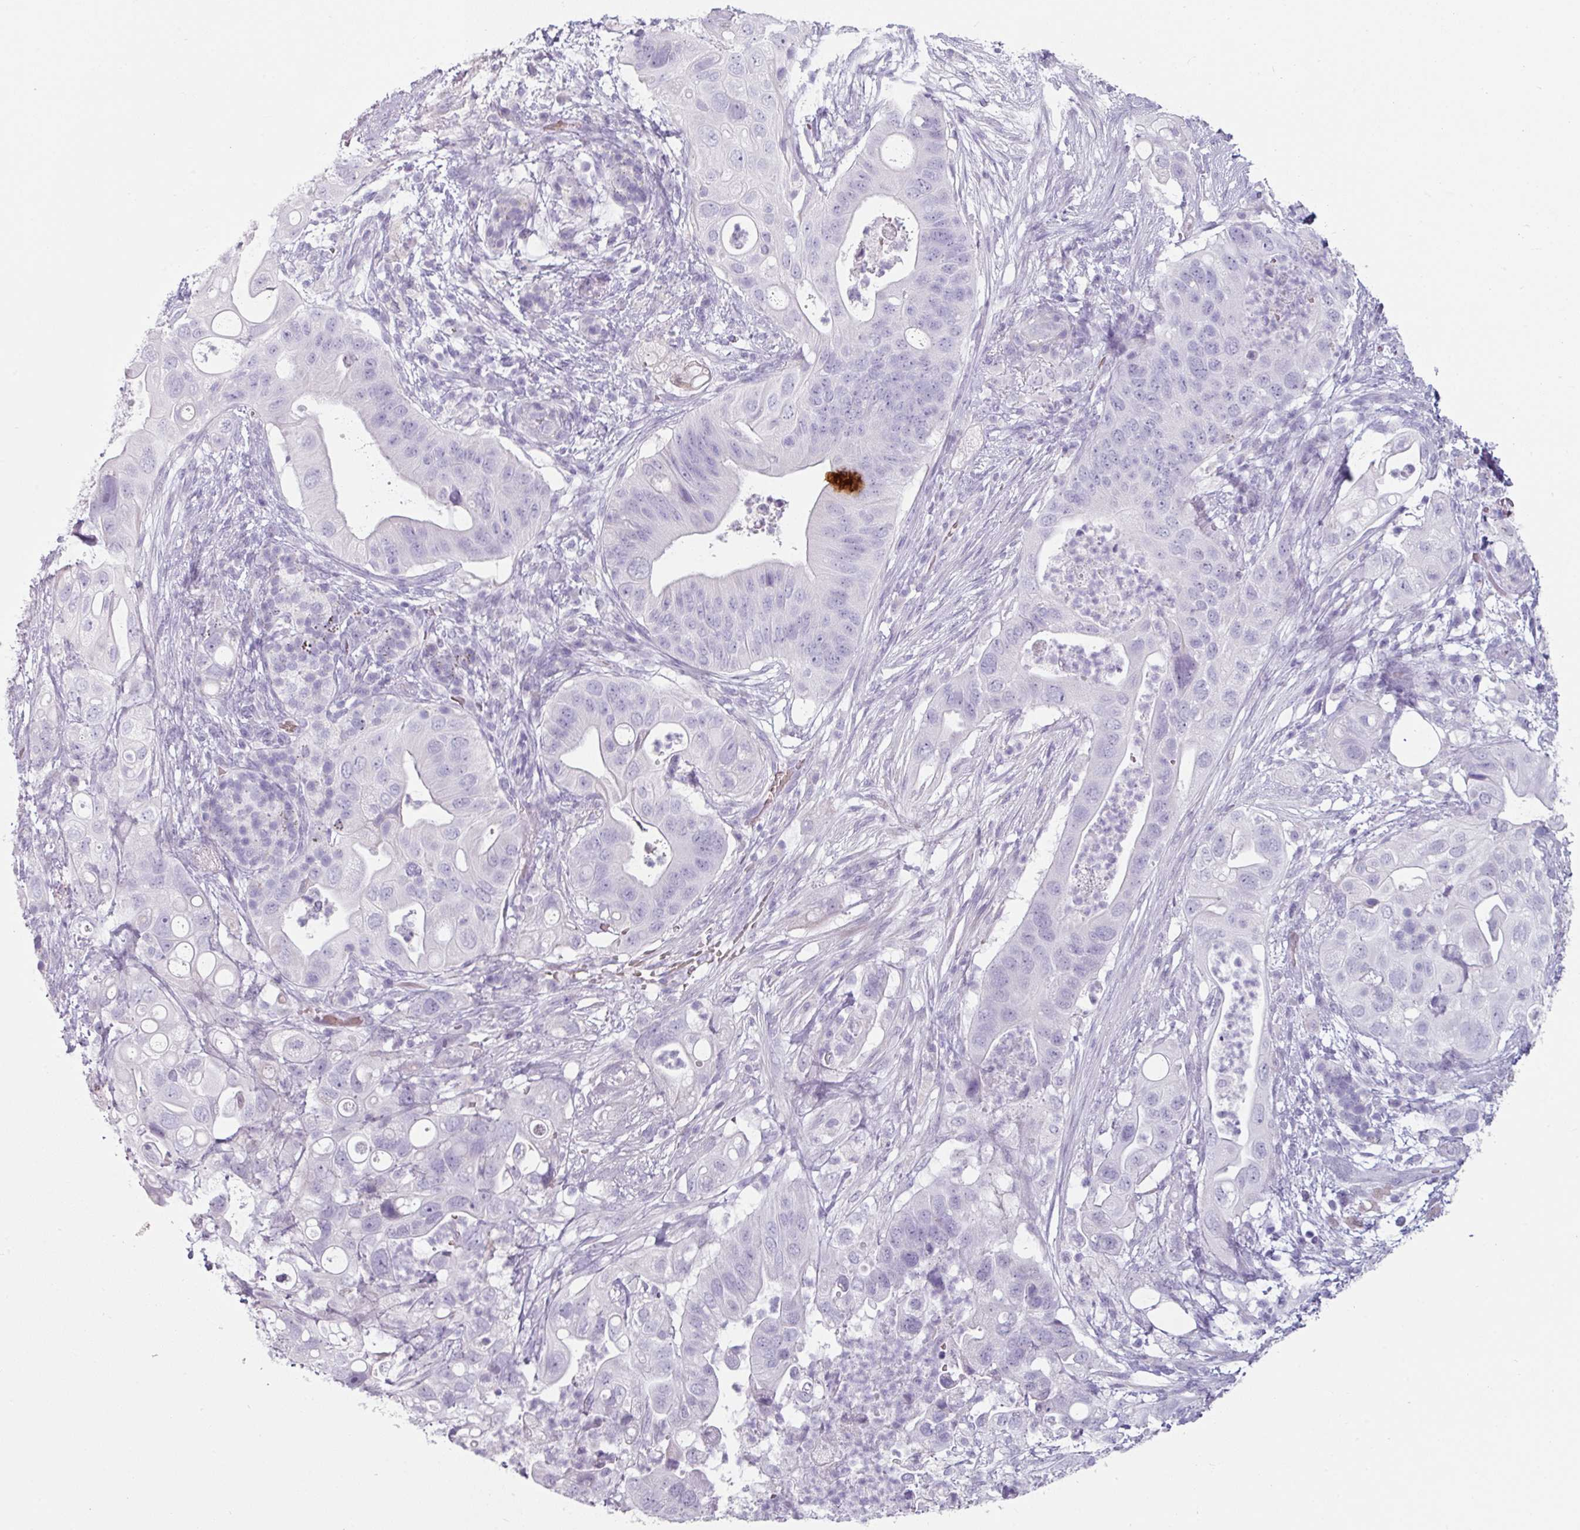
{"staining": {"intensity": "negative", "quantity": "none", "location": "none"}, "tissue": "pancreatic cancer", "cell_type": "Tumor cells", "image_type": "cancer", "snomed": [{"axis": "morphology", "description": "Adenocarcinoma, NOS"}, {"axis": "topography", "description": "Pancreas"}], "caption": "IHC of human adenocarcinoma (pancreatic) demonstrates no positivity in tumor cells.", "gene": "CLCA1", "patient": {"sex": "female", "age": 72}}